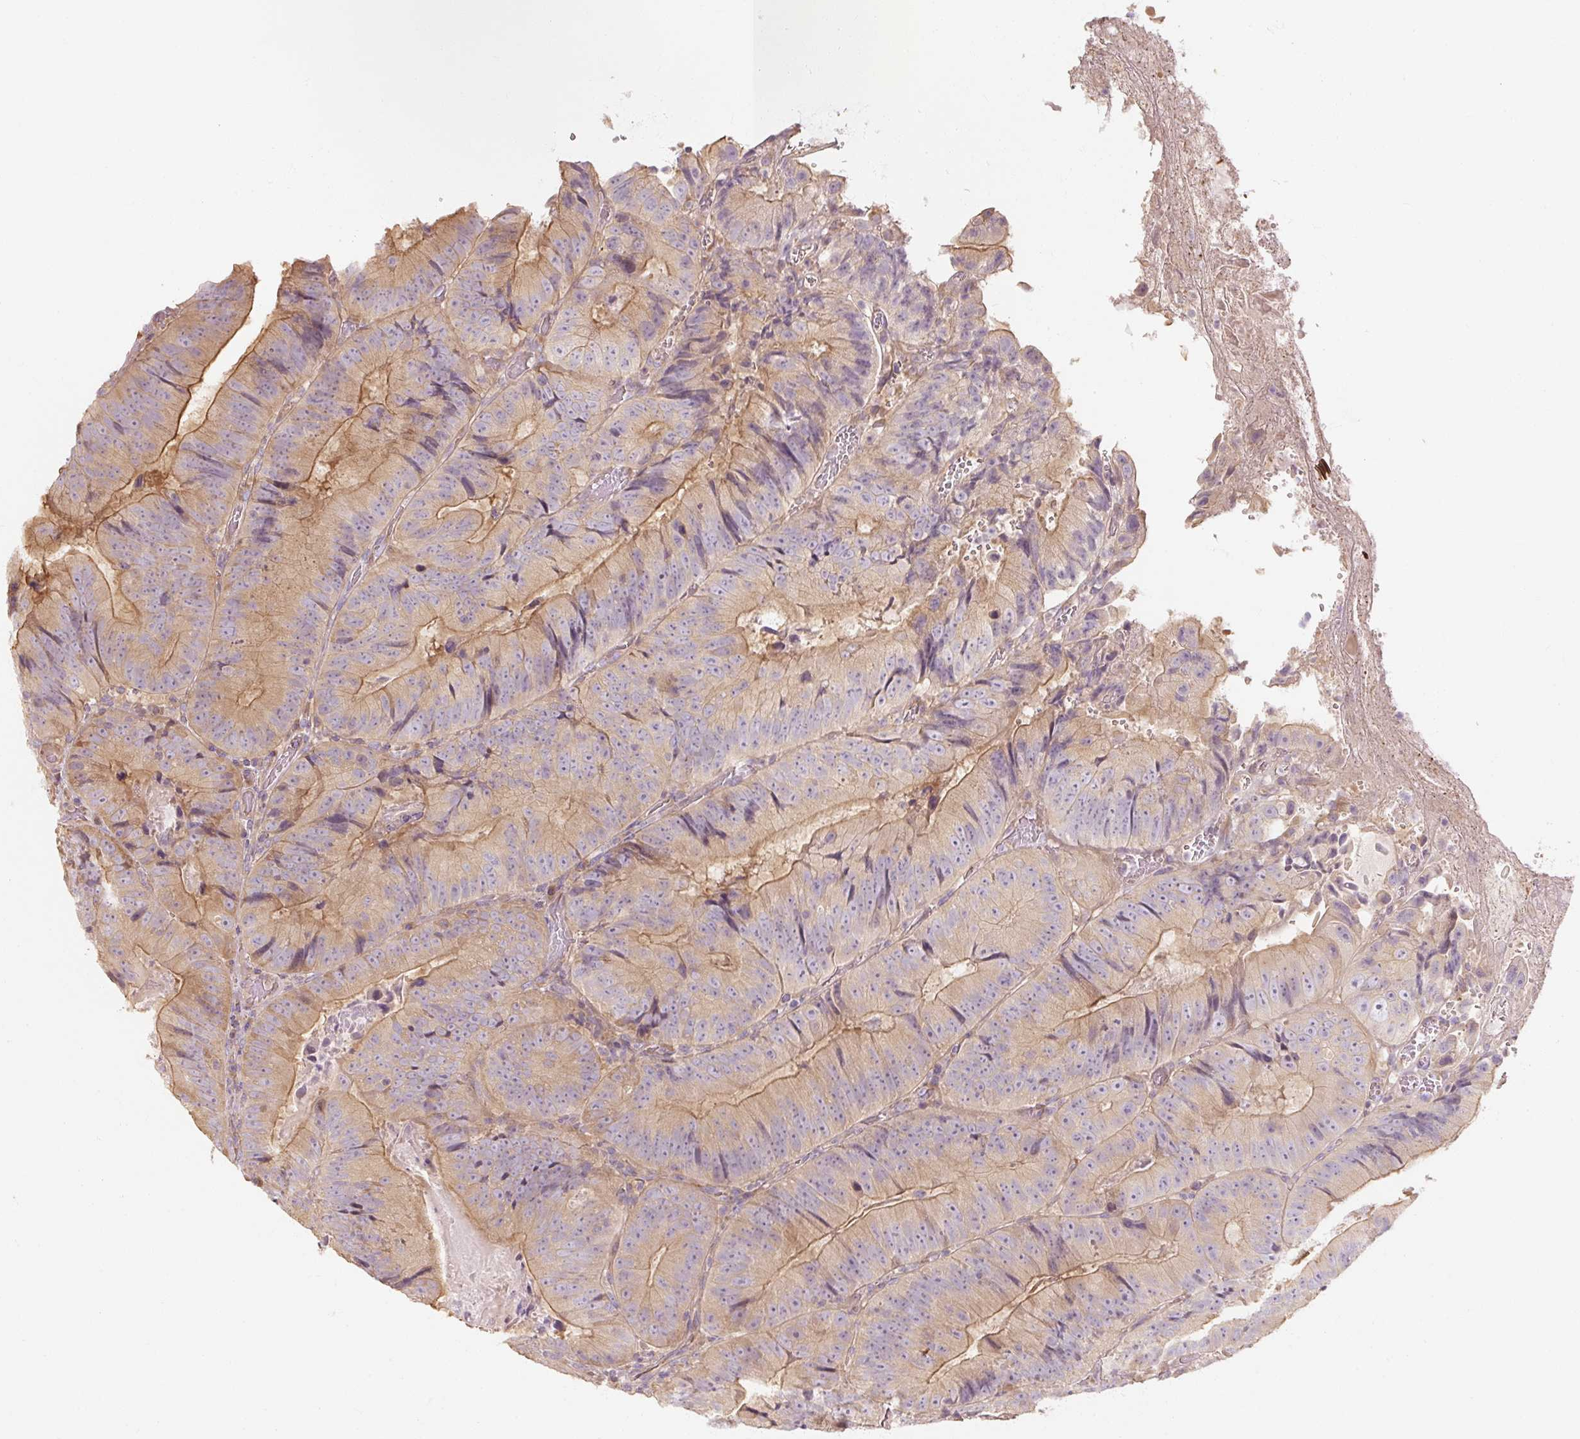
{"staining": {"intensity": "moderate", "quantity": "25%-75%", "location": "cytoplasmic/membranous"}, "tissue": "colorectal cancer", "cell_type": "Tumor cells", "image_type": "cancer", "snomed": [{"axis": "morphology", "description": "Adenocarcinoma, NOS"}, {"axis": "topography", "description": "Colon"}], "caption": "Immunohistochemistry image of neoplastic tissue: colorectal cancer stained using IHC displays medium levels of moderate protein expression localized specifically in the cytoplasmic/membranous of tumor cells, appearing as a cytoplasmic/membranous brown color.", "gene": "RB1CC1", "patient": {"sex": "female", "age": 86}}